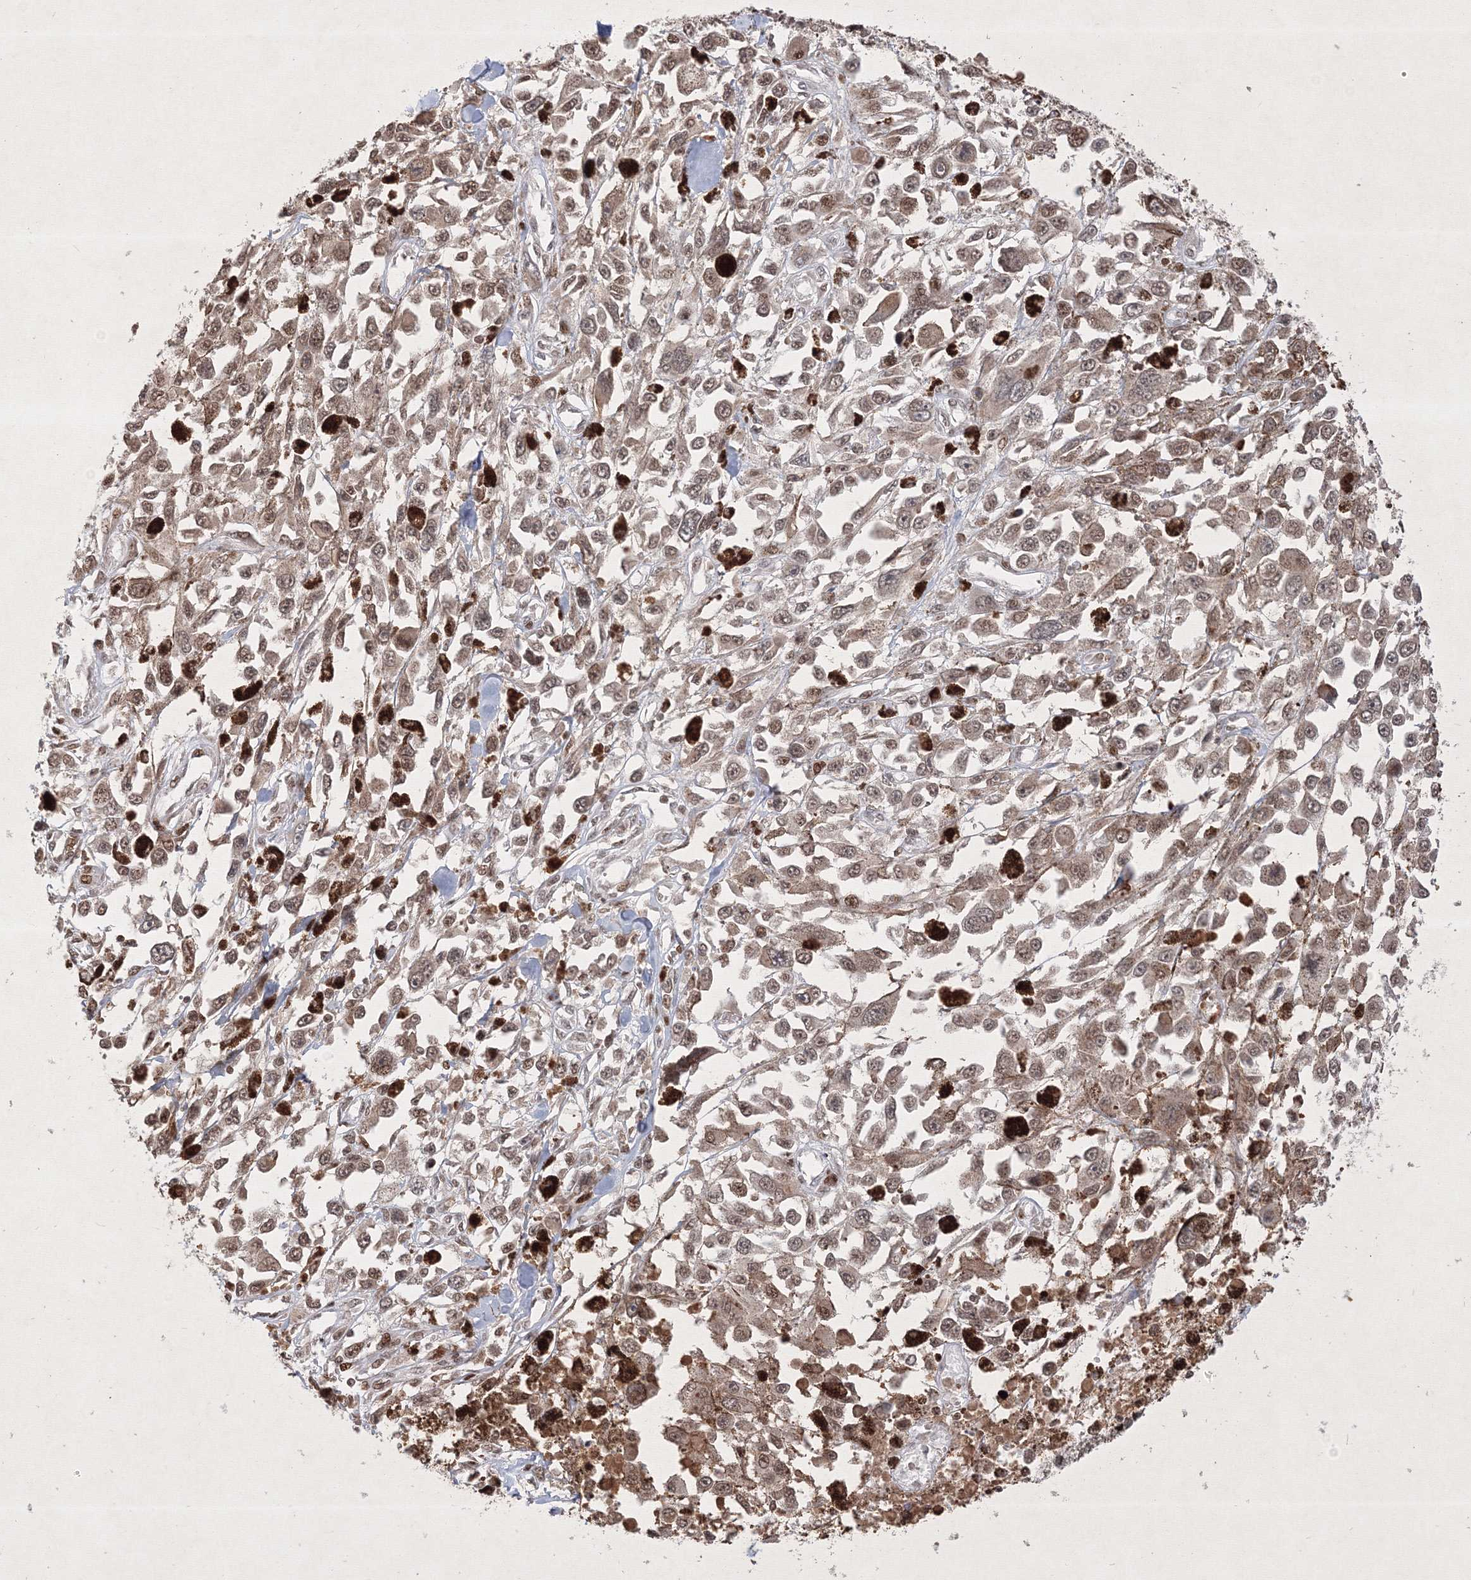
{"staining": {"intensity": "weak", "quantity": ">75%", "location": "nuclear"}, "tissue": "melanoma", "cell_type": "Tumor cells", "image_type": "cancer", "snomed": [{"axis": "morphology", "description": "Malignant melanoma, Metastatic site"}, {"axis": "topography", "description": "Lymph node"}], "caption": "High-magnification brightfield microscopy of melanoma stained with DAB (brown) and counterstained with hematoxylin (blue). tumor cells exhibit weak nuclear staining is present in approximately>75% of cells.", "gene": "TAB1", "patient": {"sex": "male", "age": 59}}